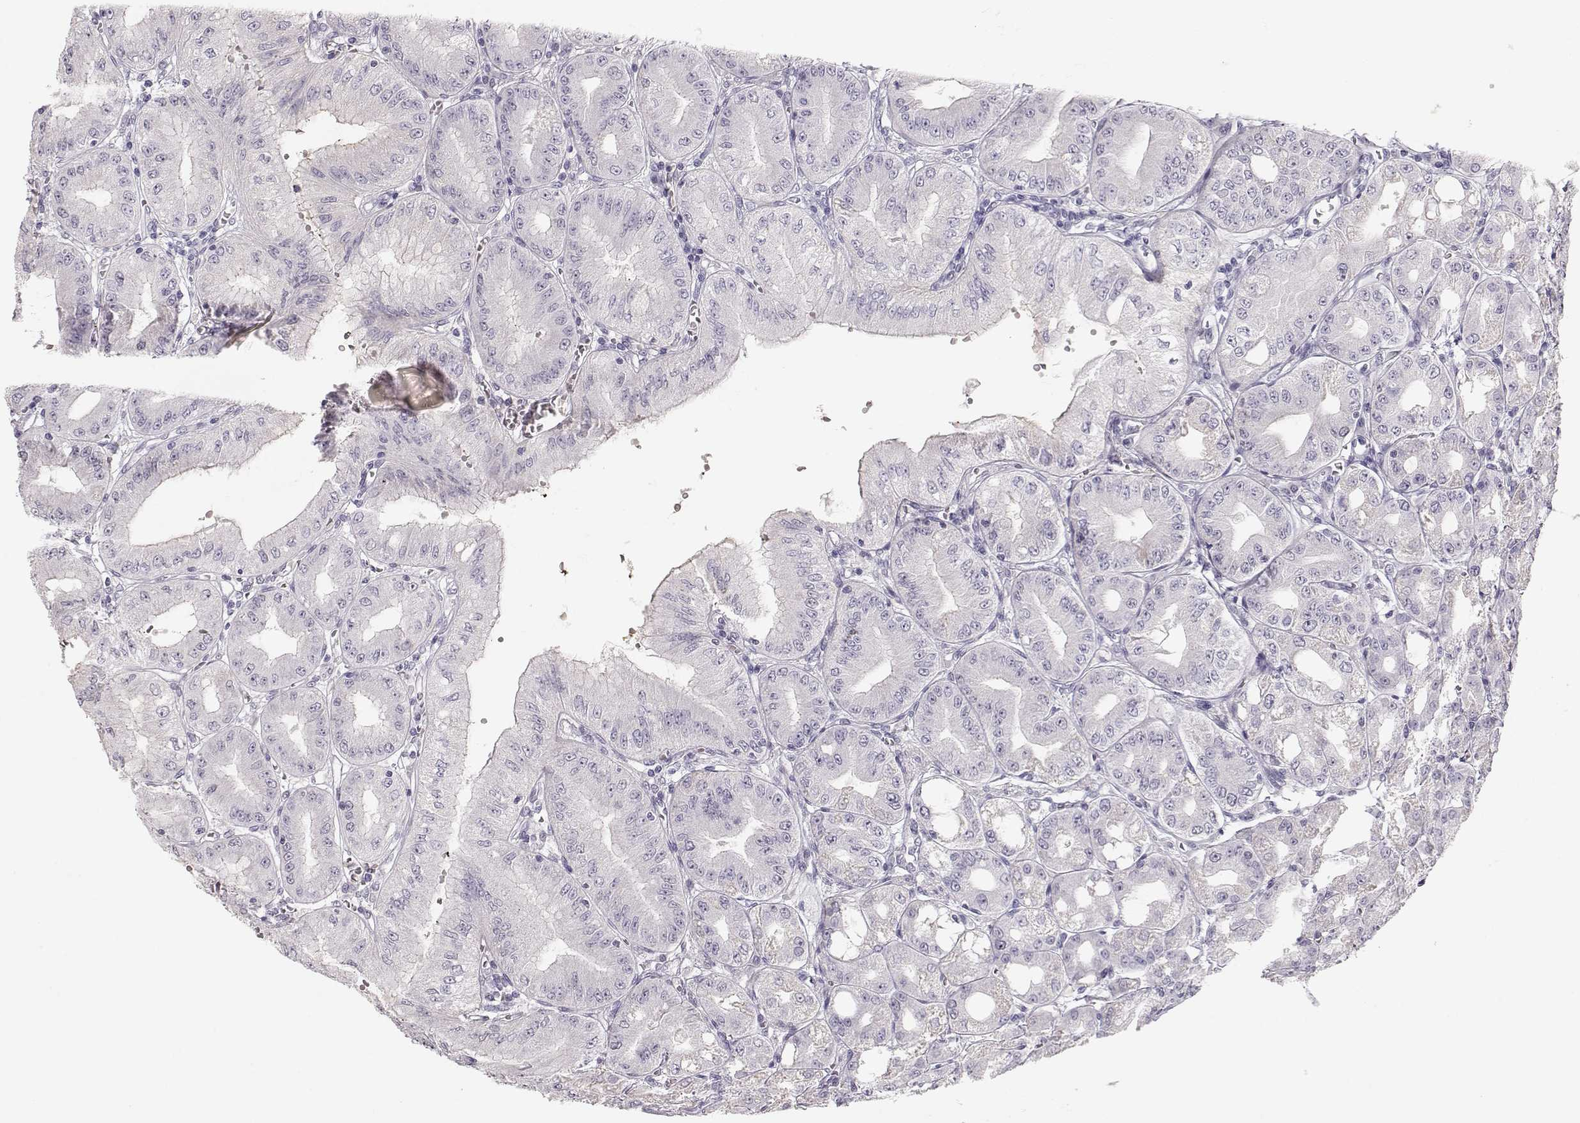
{"staining": {"intensity": "negative", "quantity": "none", "location": "none"}, "tissue": "stomach", "cell_type": "Glandular cells", "image_type": "normal", "snomed": [{"axis": "morphology", "description": "Normal tissue, NOS"}, {"axis": "topography", "description": "Stomach, lower"}], "caption": "An immunohistochemistry (IHC) image of benign stomach is shown. There is no staining in glandular cells of stomach. (Stains: DAB (3,3'-diaminobenzidine) immunohistochemistry (IHC) with hematoxylin counter stain, Microscopy: brightfield microscopy at high magnification).", "gene": "FAM205A", "patient": {"sex": "male", "age": 71}}